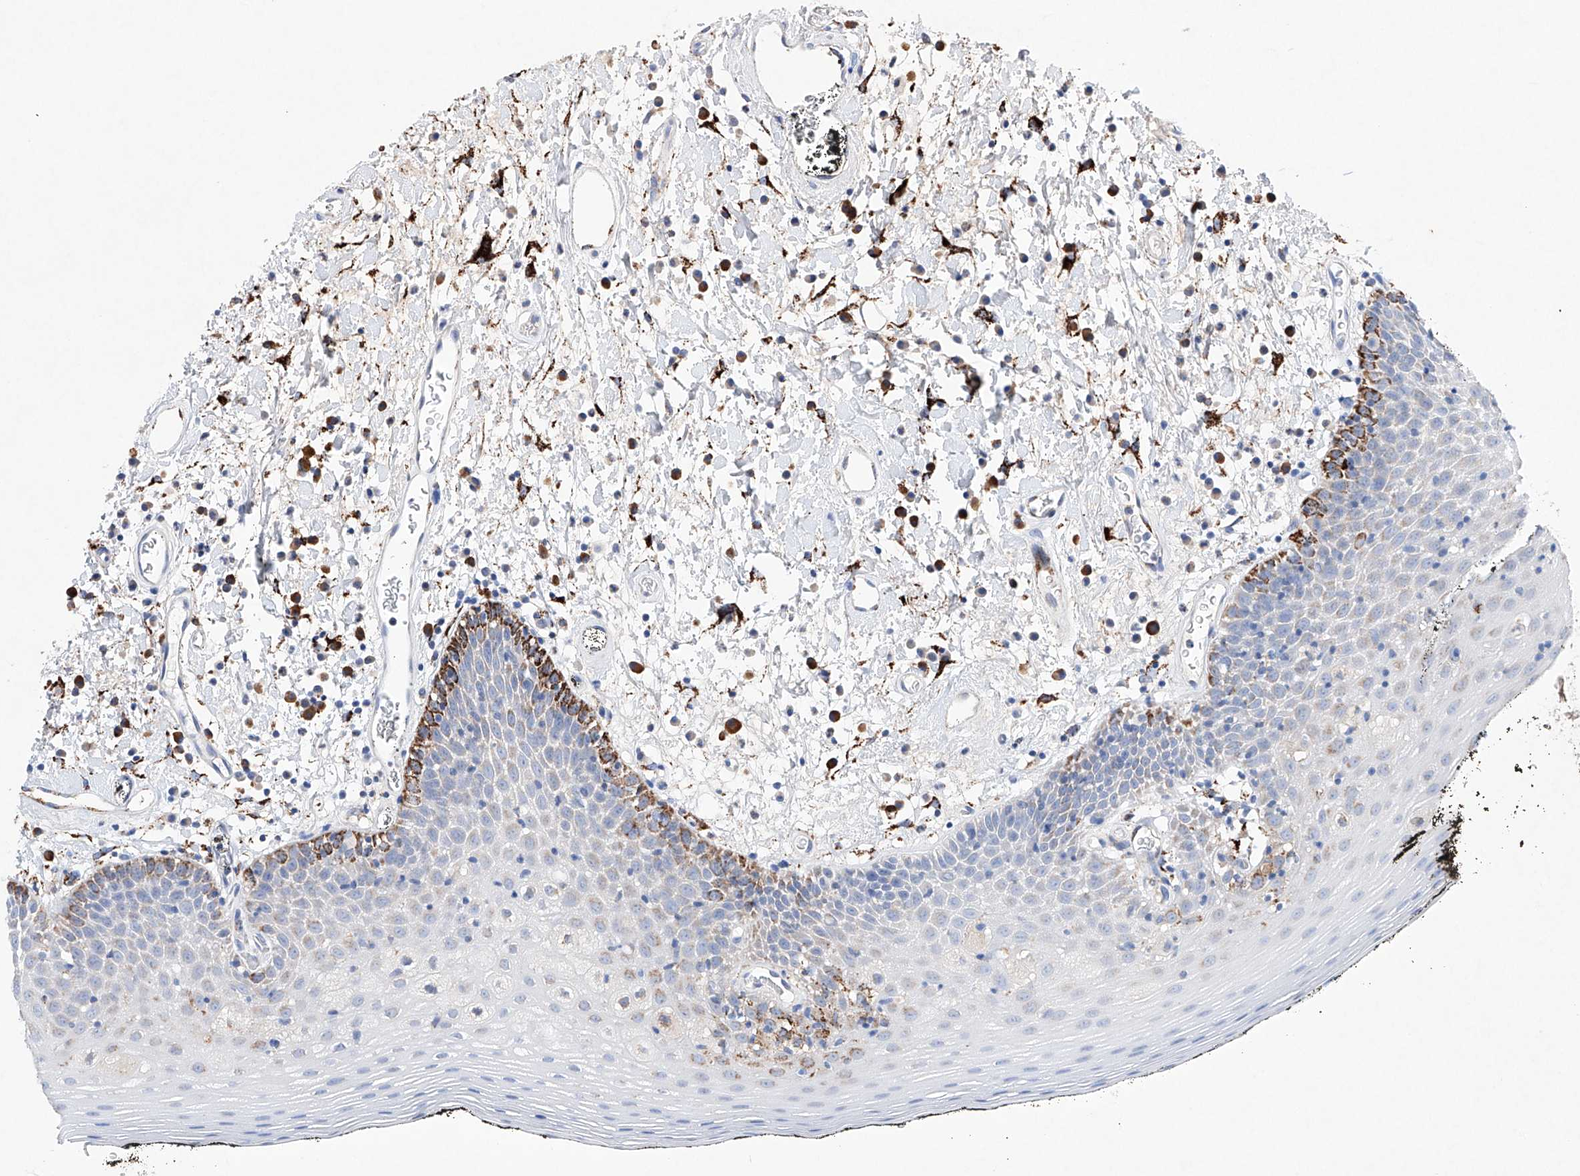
{"staining": {"intensity": "strong", "quantity": "<25%", "location": "cytoplasmic/membranous"}, "tissue": "oral mucosa", "cell_type": "Squamous epithelial cells", "image_type": "normal", "snomed": [{"axis": "morphology", "description": "Normal tissue, NOS"}, {"axis": "topography", "description": "Oral tissue"}], "caption": "This is a micrograph of immunohistochemistry staining of benign oral mucosa, which shows strong expression in the cytoplasmic/membranous of squamous epithelial cells.", "gene": "NRROS", "patient": {"sex": "male", "age": 74}}